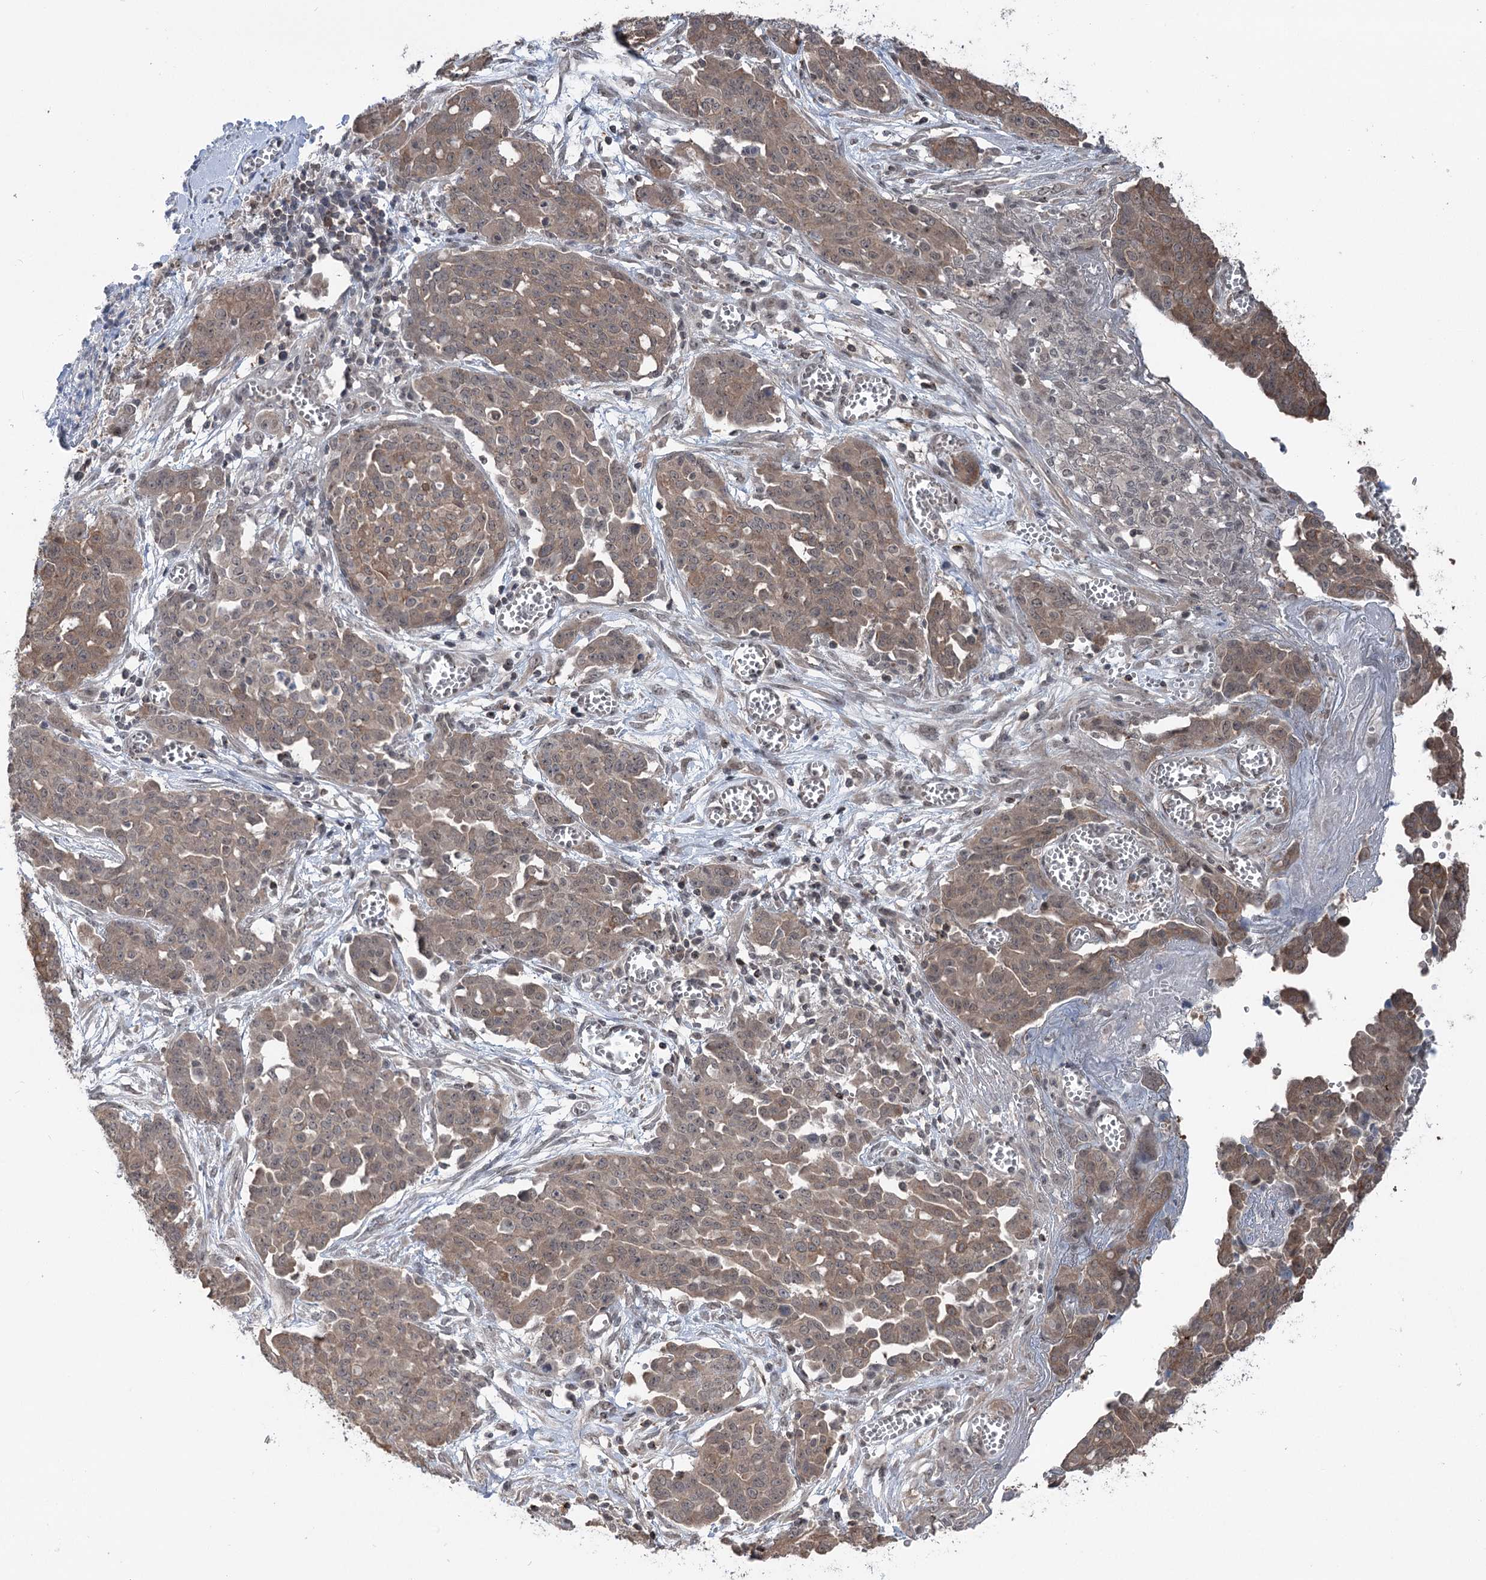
{"staining": {"intensity": "moderate", "quantity": ">75%", "location": "cytoplasmic/membranous"}, "tissue": "ovarian cancer", "cell_type": "Tumor cells", "image_type": "cancer", "snomed": [{"axis": "morphology", "description": "Cystadenocarcinoma, serous, NOS"}, {"axis": "topography", "description": "Soft tissue"}, {"axis": "topography", "description": "Ovary"}], "caption": "A brown stain shows moderate cytoplasmic/membranous staining of a protein in ovarian serous cystadenocarcinoma tumor cells.", "gene": "CCSER2", "patient": {"sex": "female", "age": 57}}